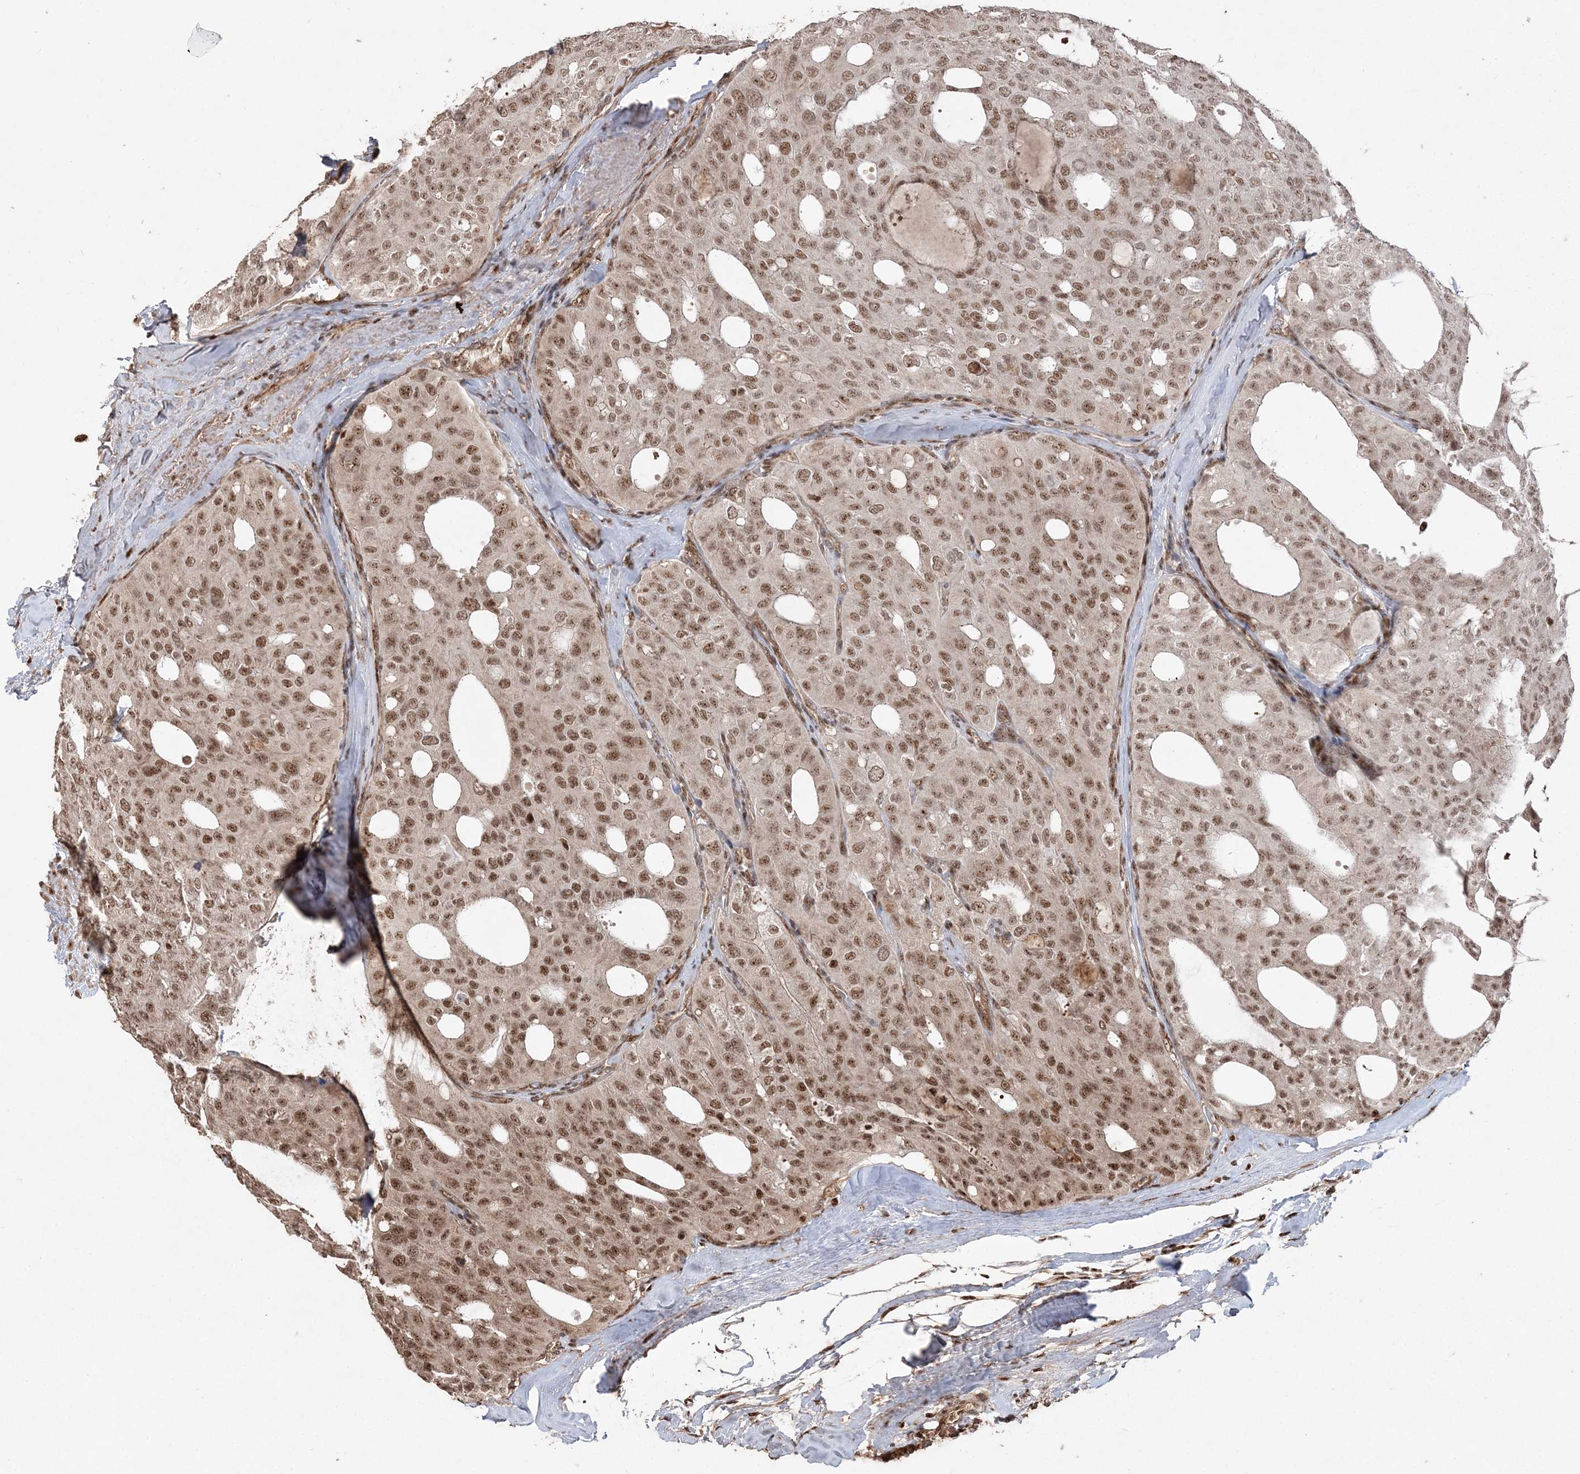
{"staining": {"intensity": "moderate", "quantity": ">75%", "location": "nuclear"}, "tissue": "thyroid cancer", "cell_type": "Tumor cells", "image_type": "cancer", "snomed": [{"axis": "morphology", "description": "Follicular adenoma carcinoma, NOS"}, {"axis": "topography", "description": "Thyroid gland"}], "caption": "Protein expression analysis of human thyroid cancer reveals moderate nuclear expression in about >75% of tumor cells. (Brightfield microscopy of DAB IHC at high magnification).", "gene": "RBM17", "patient": {"sex": "male", "age": 75}}